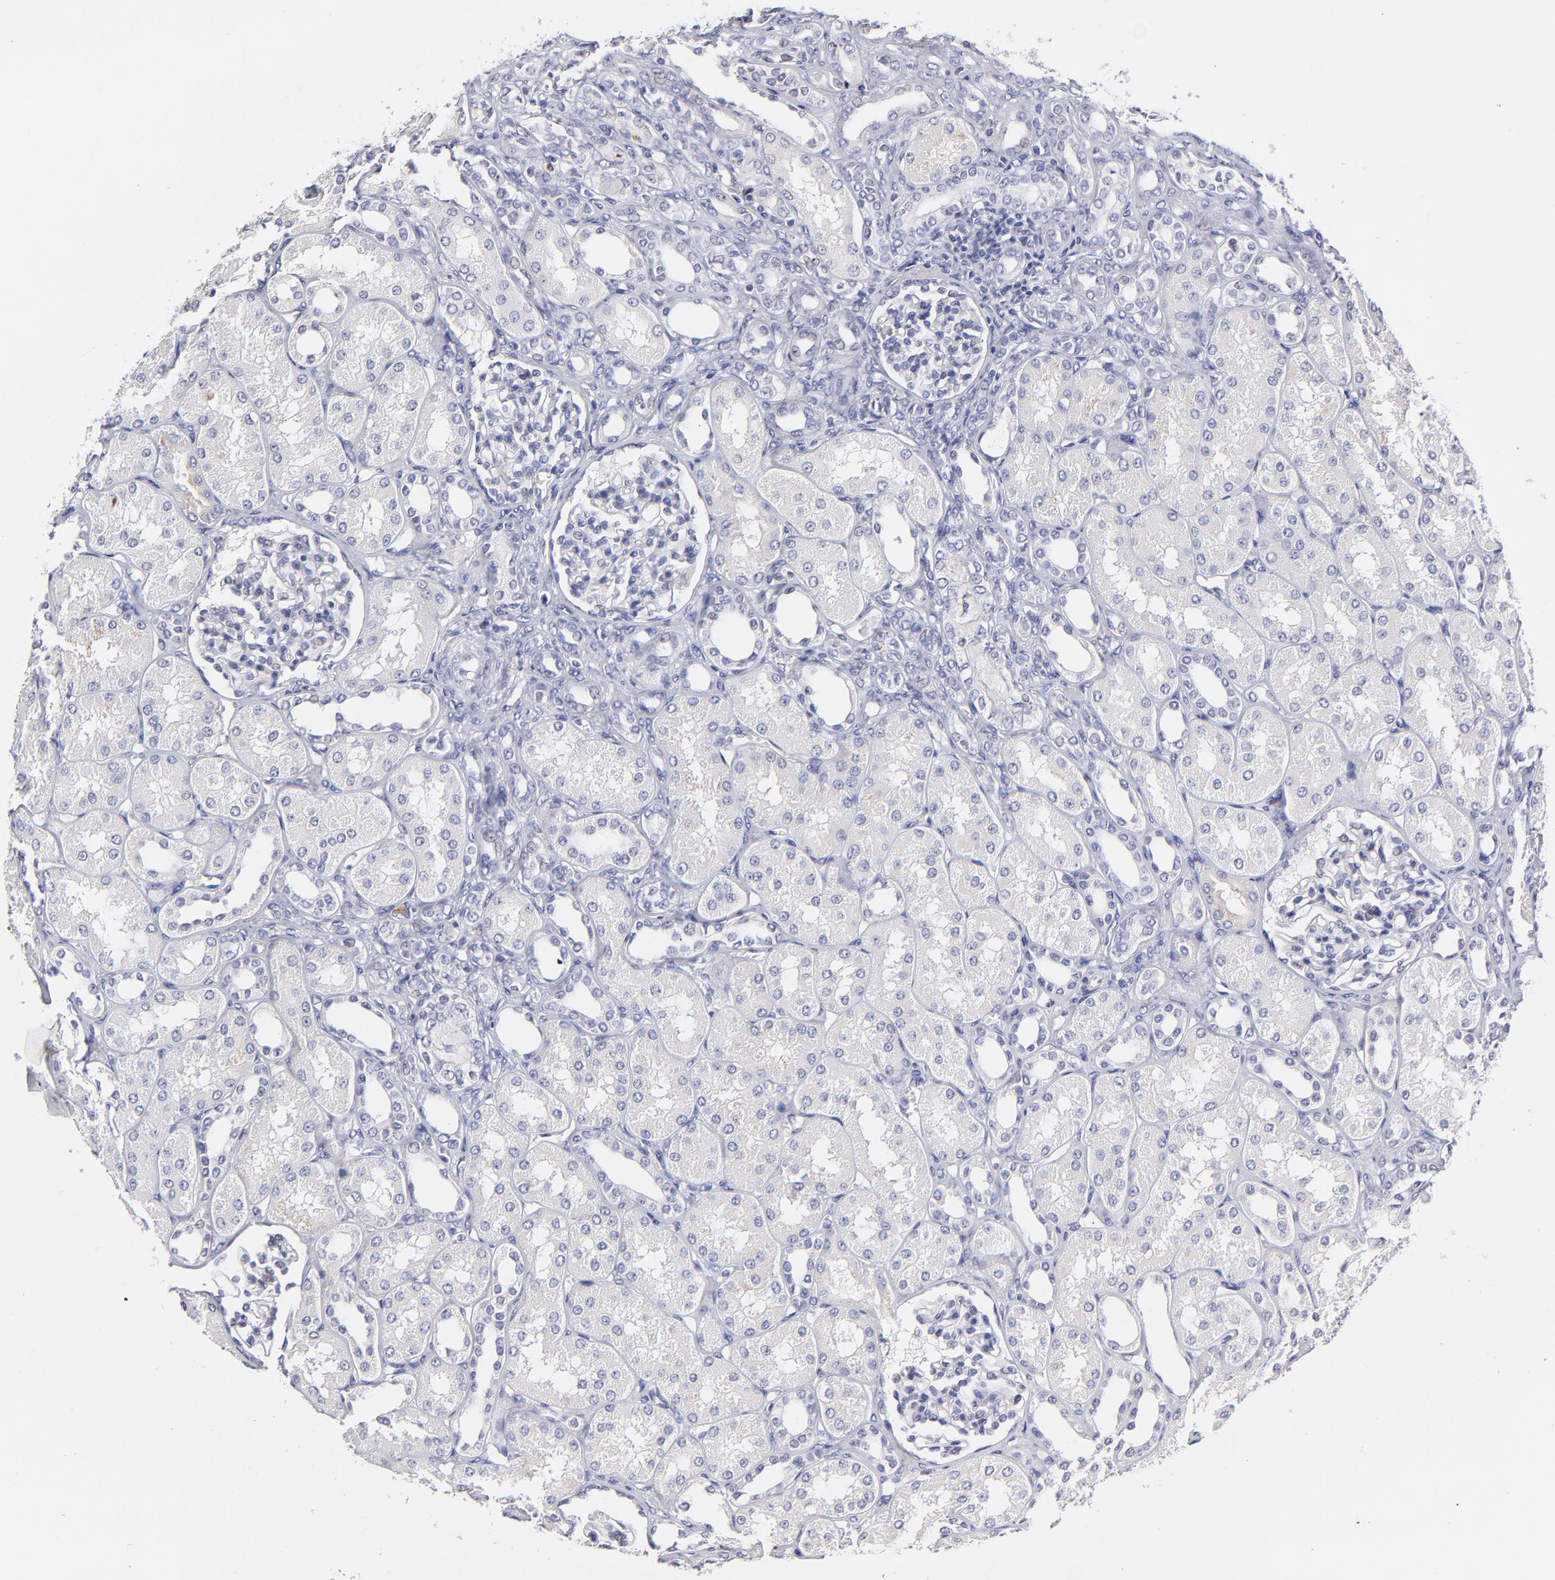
{"staining": {"intensity": "negative", "quantity": "none", "location": "none"}, "tissue": "kidney", "cell_type": "Cells in glomeruli", "image_type": "normal", "snomed": [{"axis": "morphology", "description": "Normal tissue, NOS"}, {"axis": "topography", "description": "Kidney"}], "caption": "This is an immunohistochemistry histopathology image of benign human kidney. There is no expression in cells in glomeruli.", "gene": "BTG2", "patient": {"sex": "male", "age": 7}}